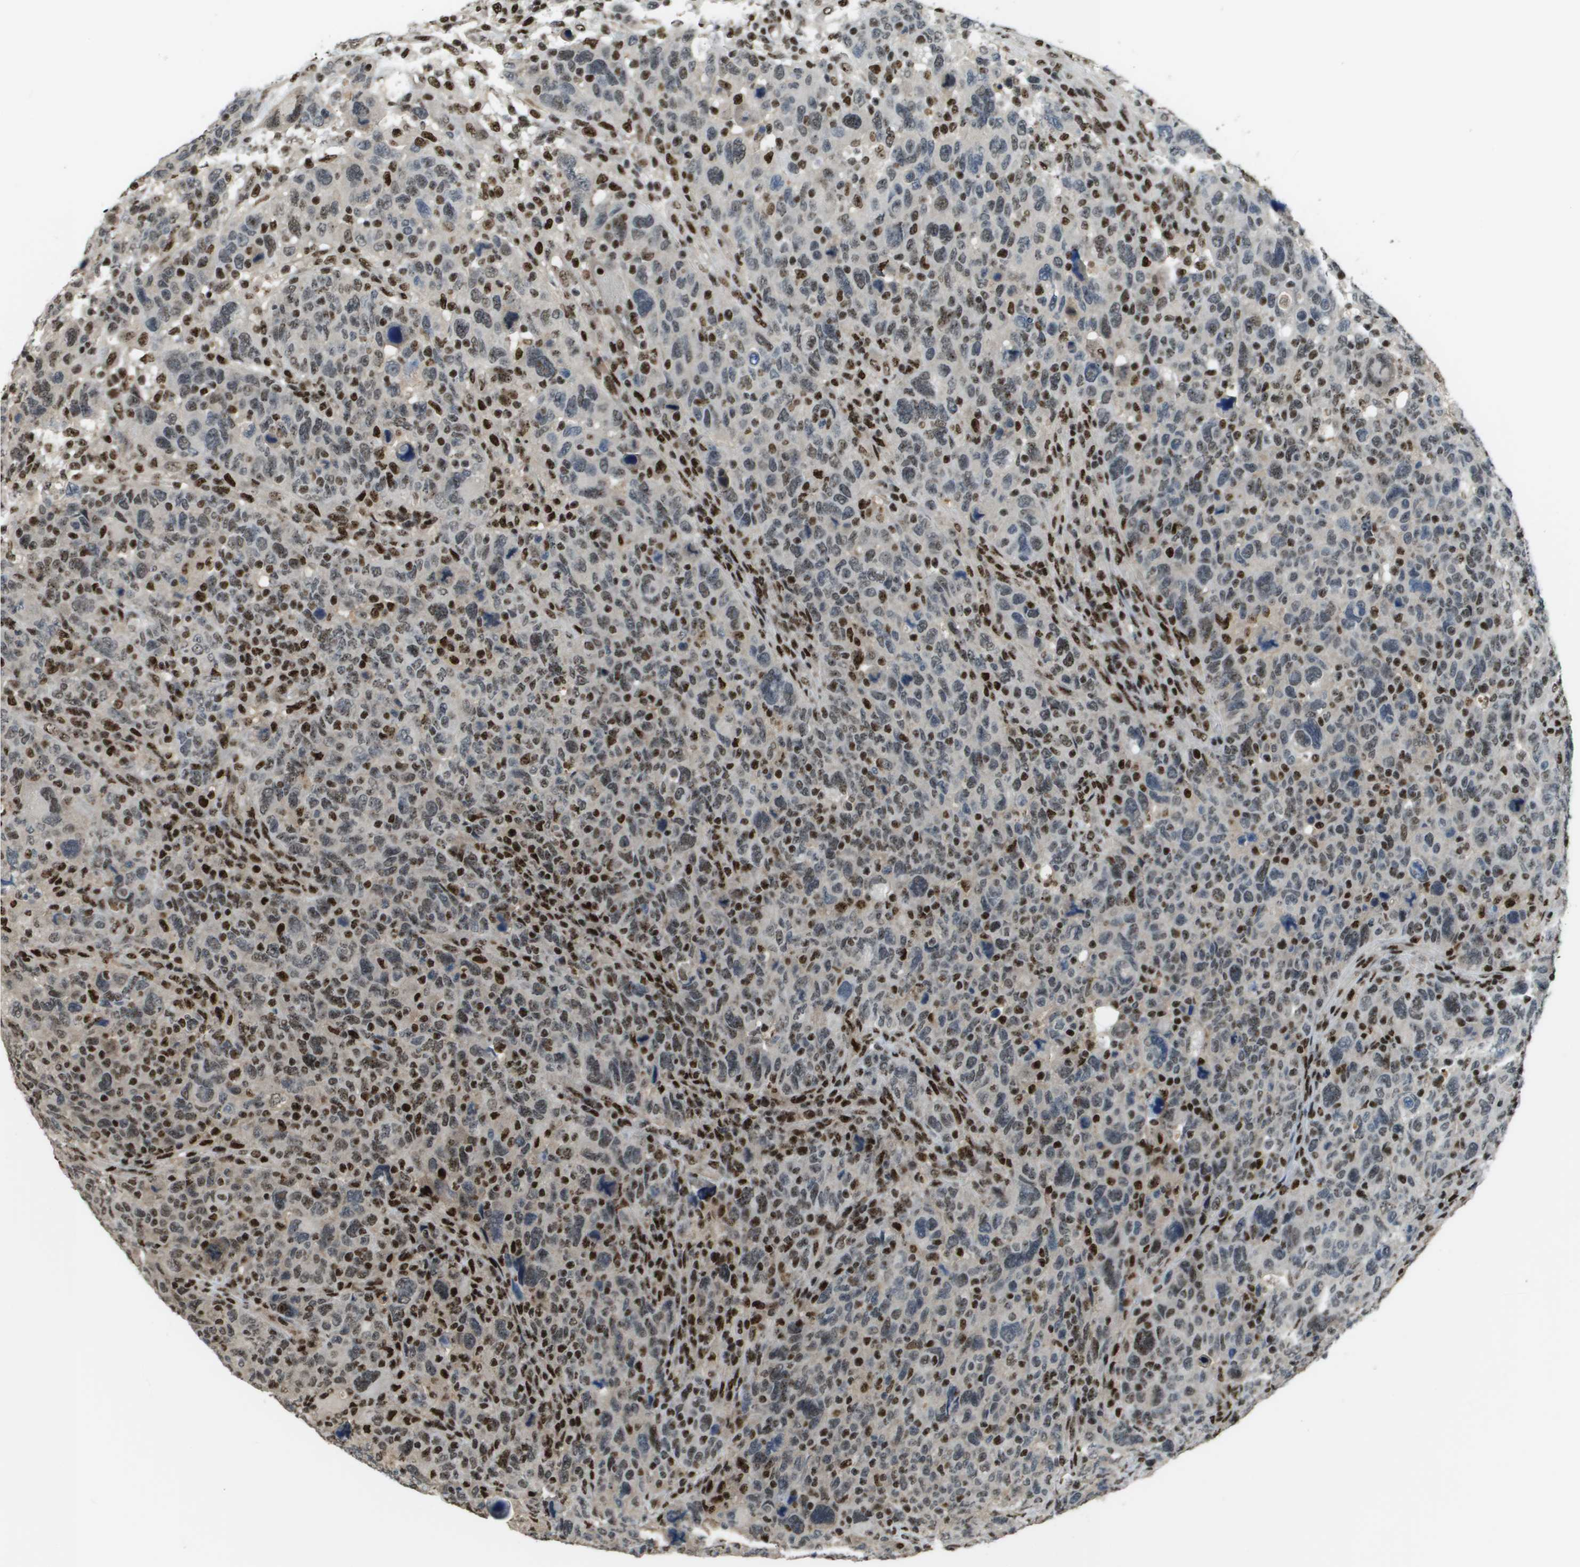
{"staining": {"intensity": "weak", "quantity": "25%-75%", "location": "nuclear"}, "tissue": "breast cancer", "cell_type": "Tumor cells", "image_type": "cancer", "snomed": [{"axis": "morphology", "description": "Duct carcinoma"}, {"axis": "topography", "description": "Breast"}], "caption": "Immunohistochemical staining of human breast cancer shows low levels of weak nuclear expression in approximately 25%-75% of tumor cells.", "gene": "SP100", "patient": {"sex": "female", "age": 37}}